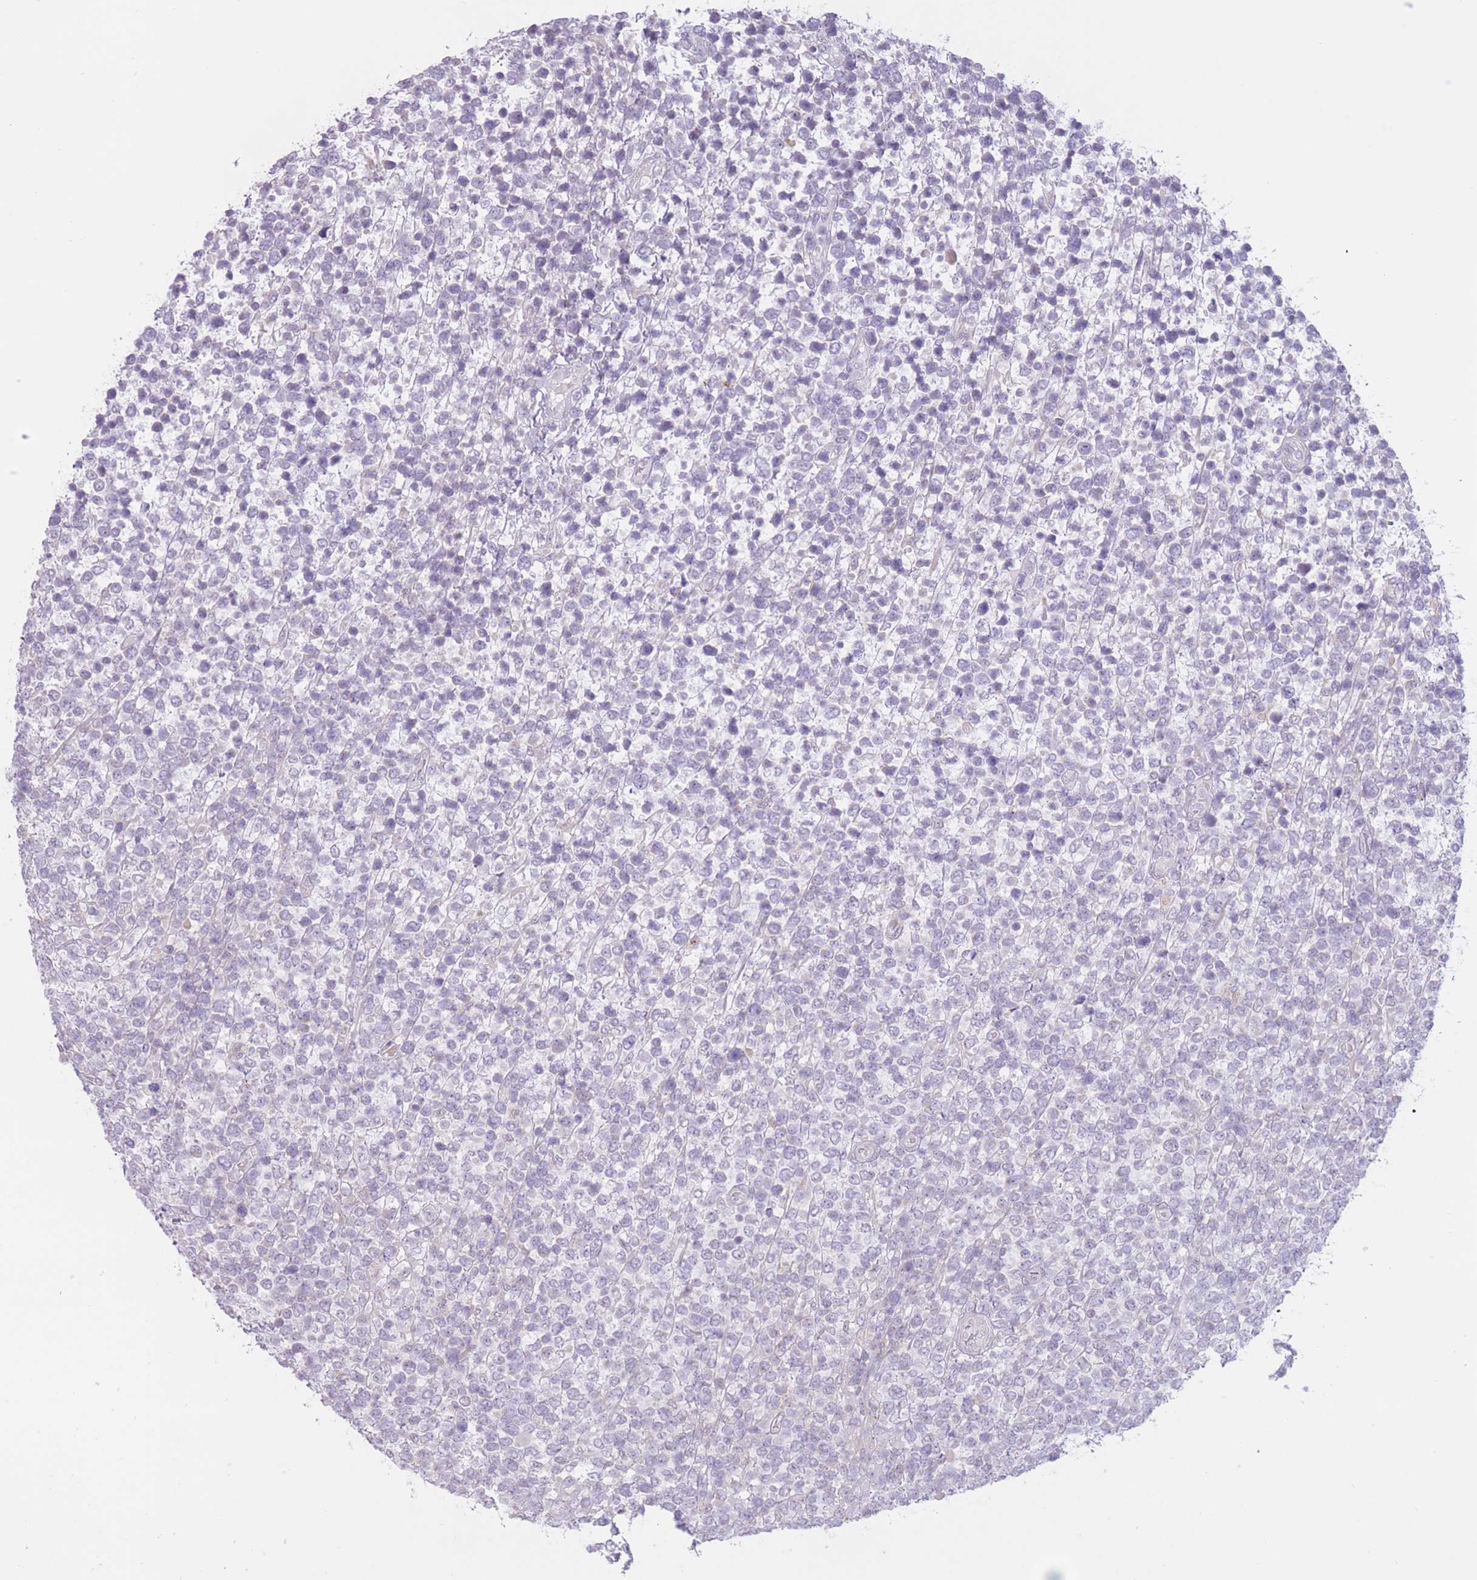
{"staining": {"intensity": "negative", "quantity": "none", "location": "none"}, "tissue": "lymphoma", "cell_type": "Tumor cells", "image_type": "cancer", "snomed": [{"axis": "morphology", "description": "Malignant lymphoma, non-Hodgkin's type, High grade"}, {"axis": "topography", "description": "Soft tissue"}], "caption": "IHC micrograph of neoplastic tissue: high-grade malignant lymphoma, non-Hodgkin's type stained with DAB (3,3'-diaminobenzidine) shows no significant protein expression in tumor cells.", "gene": "ARPIN", "patient": {"sex": "female", "age": 56}}